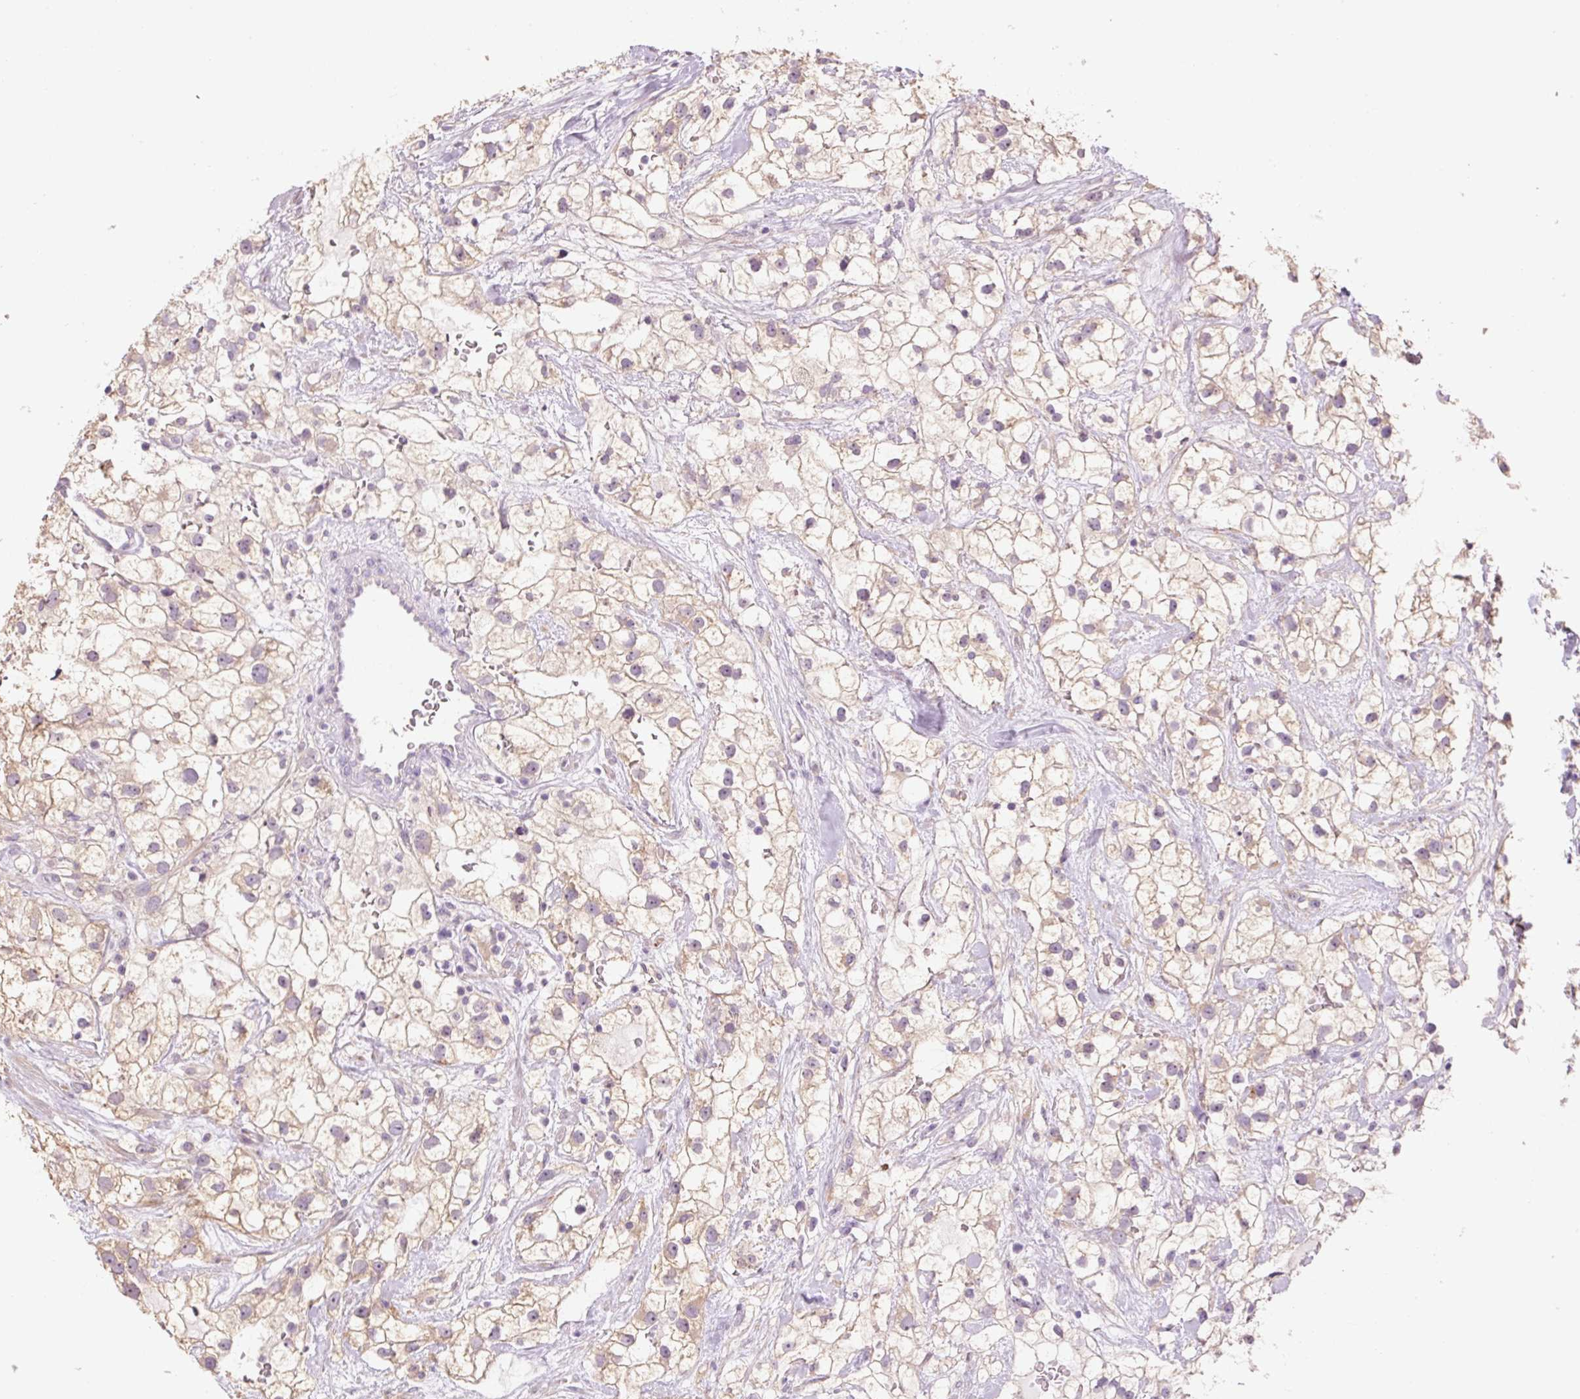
{"staining": {"intensity": "weak", "quantity": "25%-75%", "location": "cytoplasmic/membranous"}, "tissue": "renal cancer", "cell_type": "Tumor cells", "image_type": "cancer", "snomed": [{"axis": "morphology", "description": "Adenocarcinoma, NOS"}, {"axis": "topography", "description": "Kidney"}], "caption": "Human adenocarcinoma (renal) stained for a protein (brown) demonstrates weak cytoplasmic/membranous positive positivity in approximately 25%-75% of tumor cells.", "gene": "HAX1", "patient": {"sex": "male", "age": 59}}